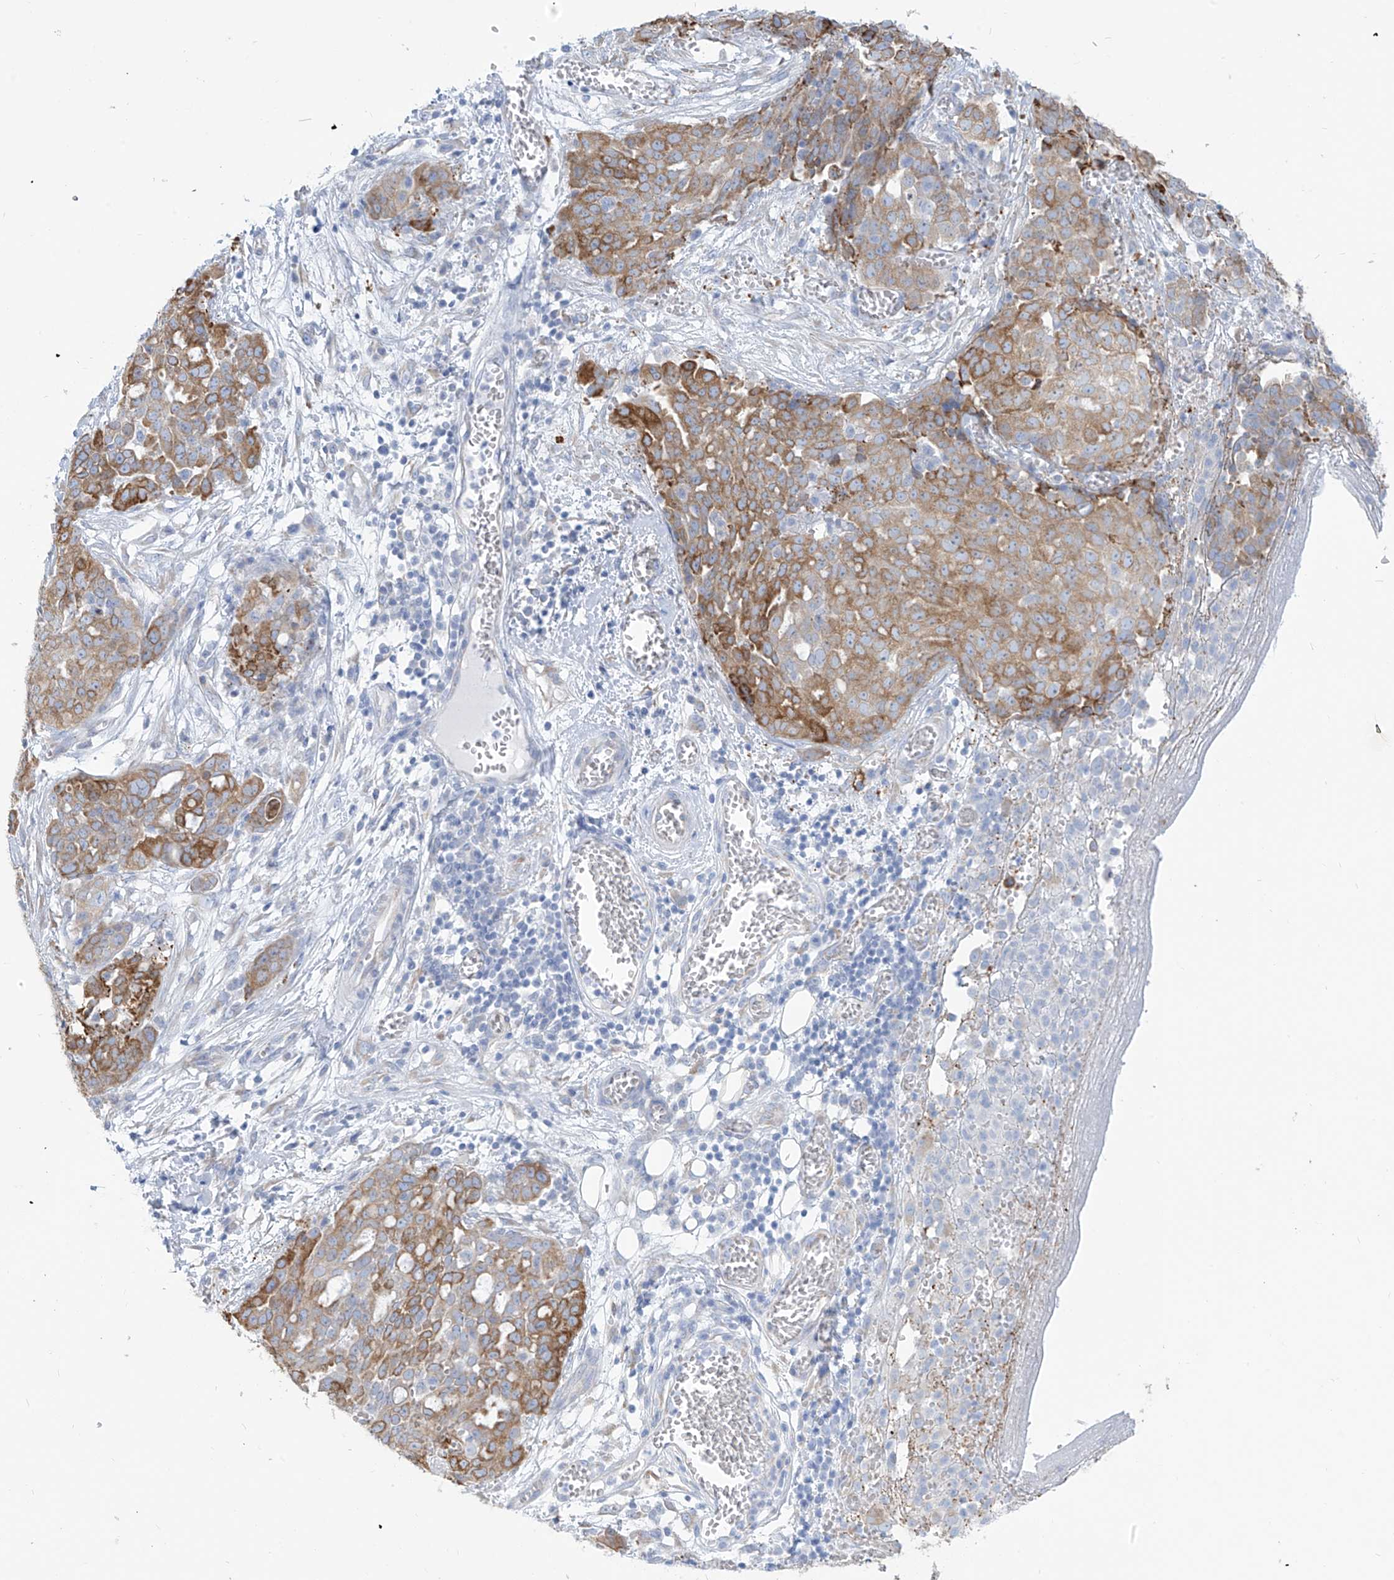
{"staining": {"intensity": "moderate", "quantity": ">75%", "location": "cytoplasmic/membranous"}, "tissue": "ovarian cancer", "cell_type": "Tumor cells", "image_type": "cancer", "snomed": [{"axis": "morphology", "description": "Cystadenocarcinoma, serous, NOS"}, {"axis": "topography", "description": "Soft tissue"}, {"axis": "topography", "description": "Ovary"}], "caption": "Tumor cells demonstrate medium levels of moderate cytoplasmic/membranous staining in approximately >75% of cells in ovarian cancer (serous cystadenocarcinoma).", "gene": "RCN2", "patient": {"sex": "female", "age": 57}}